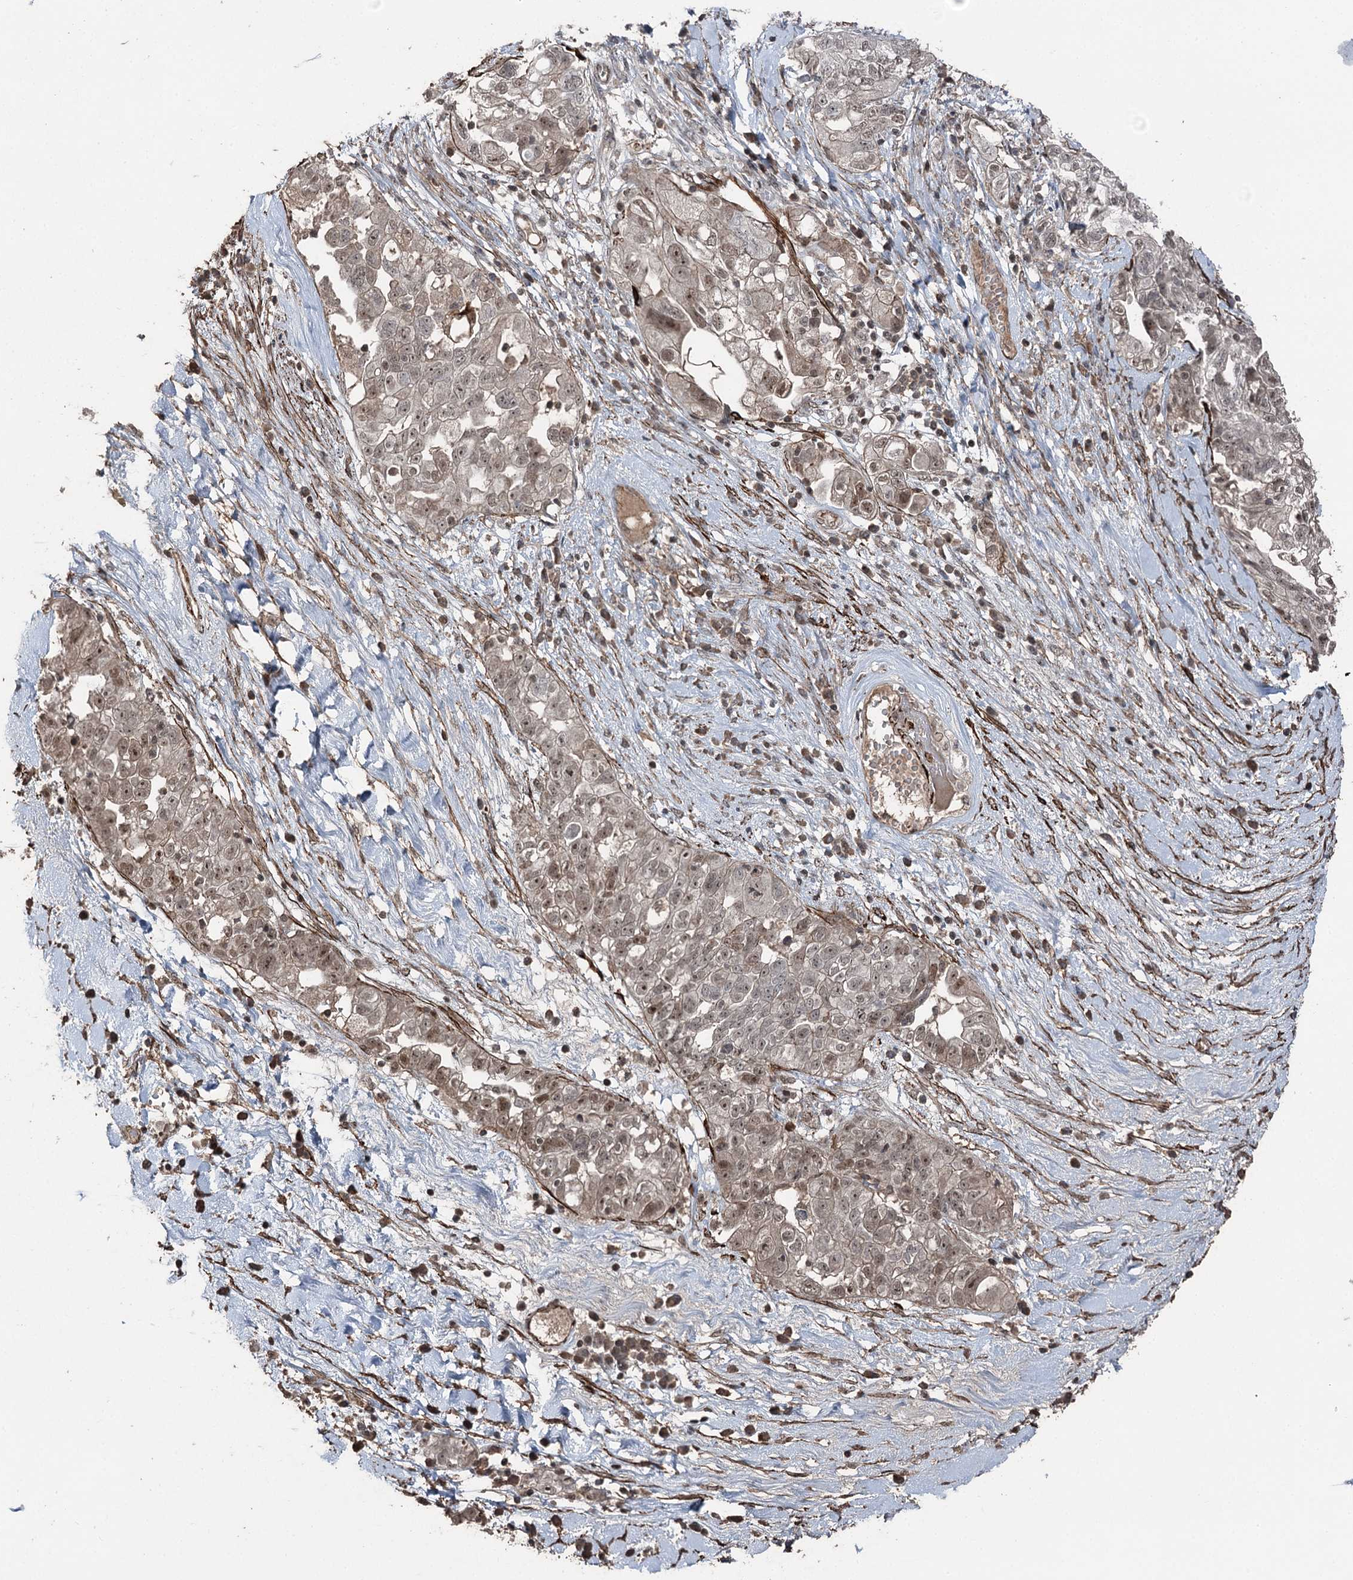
{"staining": {"intensity": "moderate", "quantity": "25%-75%", "location": "cytoplasmic/membranous,nuclear"}, "tissue": "ovarian cancer", "cell_type": "Tumor cells", "image_type": "cancer", "snomed": [{"axis": "morphology", "description": "Carcinoma, NOS"}, {"axis": "morphology", "description": "Cystadenocarcinoma, serous, NOS"}, {"axis": "topography", "description": "Ovary"}], "caption": "The histopathology image shows immunohistochemical staining of ovarian cancer (carcinoma). There is moderate cytoplasmic/membranous and nuclear expression is present in about 25%-75% of tumor cells. (Brightfield microscopy of DAB IHC at high magnification).", "gene": "CCDC82", "patient": {"sex": "female", "age": 69}}